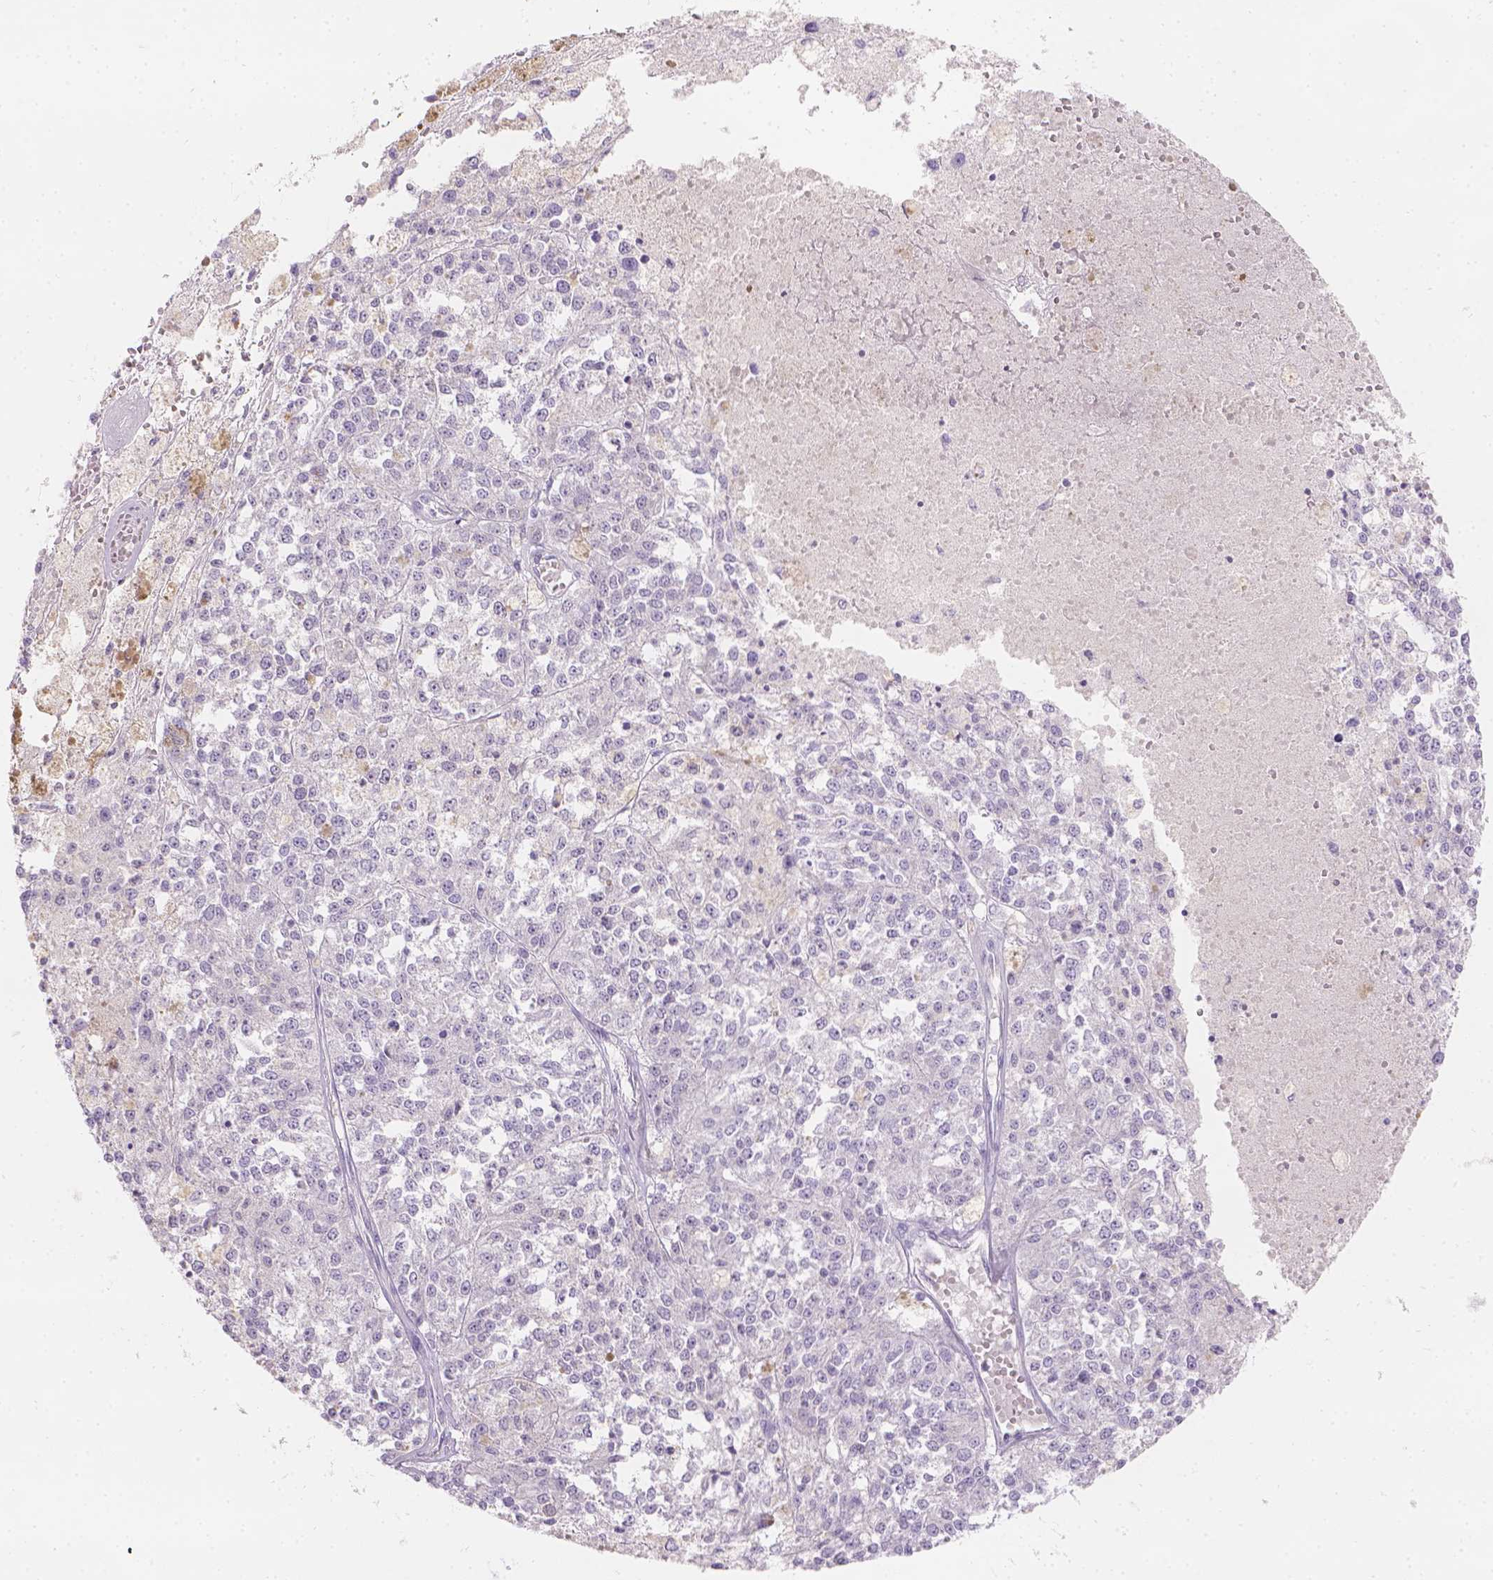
{"staining": {"intensity": "negative", "quantity": "none", "location": "none"}, "tissue": "melanoma", "cell_type": "Tumor cells", "image_type": "cancer", "snomed": [{"axis": "morphology", "description": "Malignant melanoma, Metastatic site"}, {"axis": "topography", "description": "Lymph node"}], "caption": "Tumor cells show no significant protein positivity in malignant melanoma (metastatic site).", "gene": "HTN3", "patient": {"sex": "female", "age": 64}}